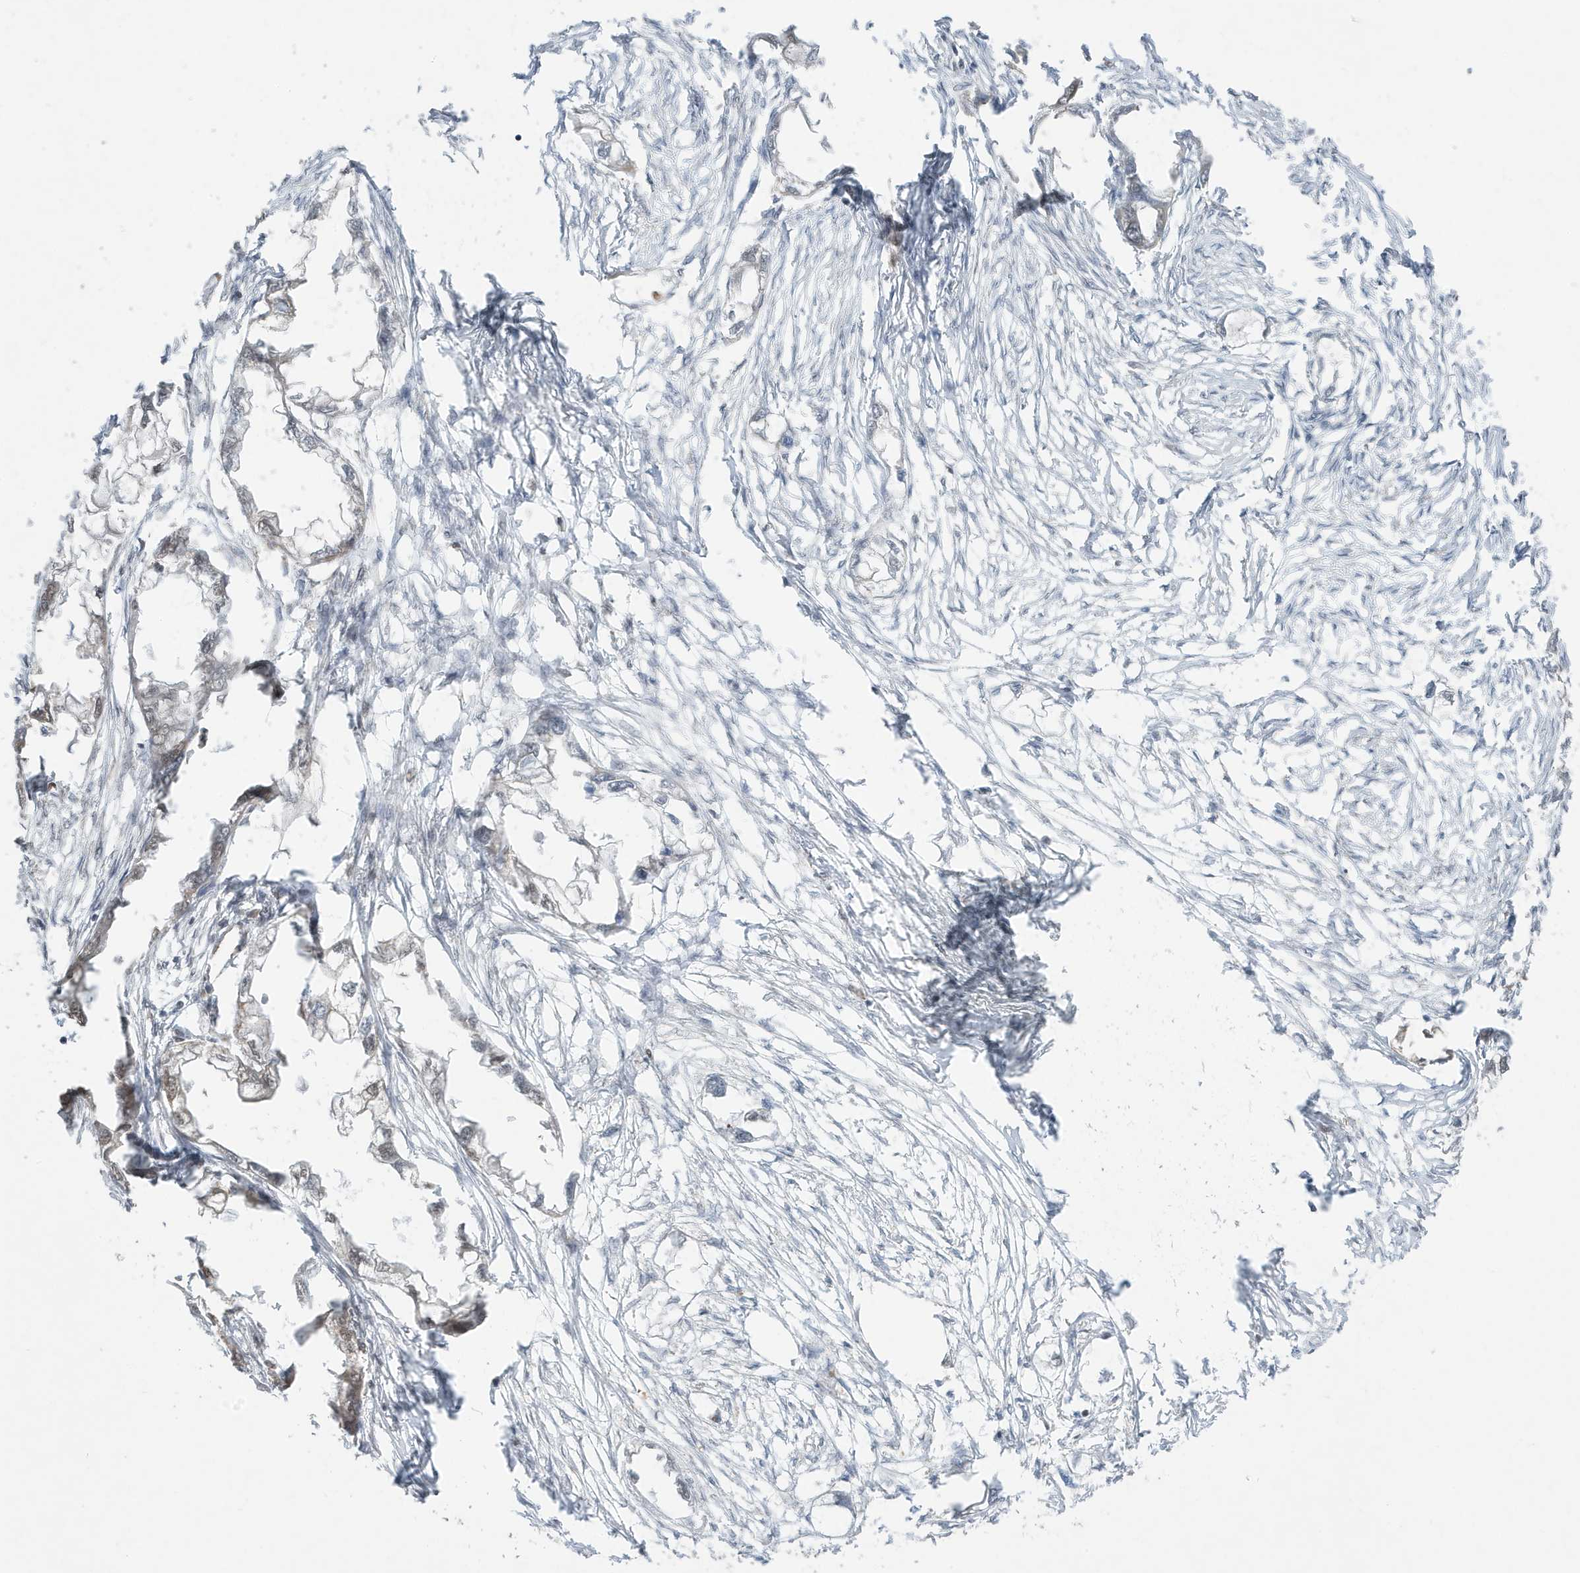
{"staining": {"intensity": "negative", "quantity": "none", "location": "none"}, "tissue": "endometrial cancer", "cell_type": "Tumor cells", "image_type": "cancer", "snomed": [{"axis": "morphology", "description": "Adenocarcinoma, NOS"}, {"axis": "morphology", "description": "Adenocarcinoma, metastatic, NOS"}, {"axis": "topography", "description": "Adipose tissue"}, {"axis": "topography", "description": "Endometrium"}], "caption": "High magnification brightfield microscopy of adenocarcinoma (endometrial) stained with DAB (3,3'-diaminobenzidine) (brown) and counterstained with hematoxylin (blue): tumor cells show no significant expression.", "gene": "CHCHD4", "patient": {"sex": "female", "age": 67}}